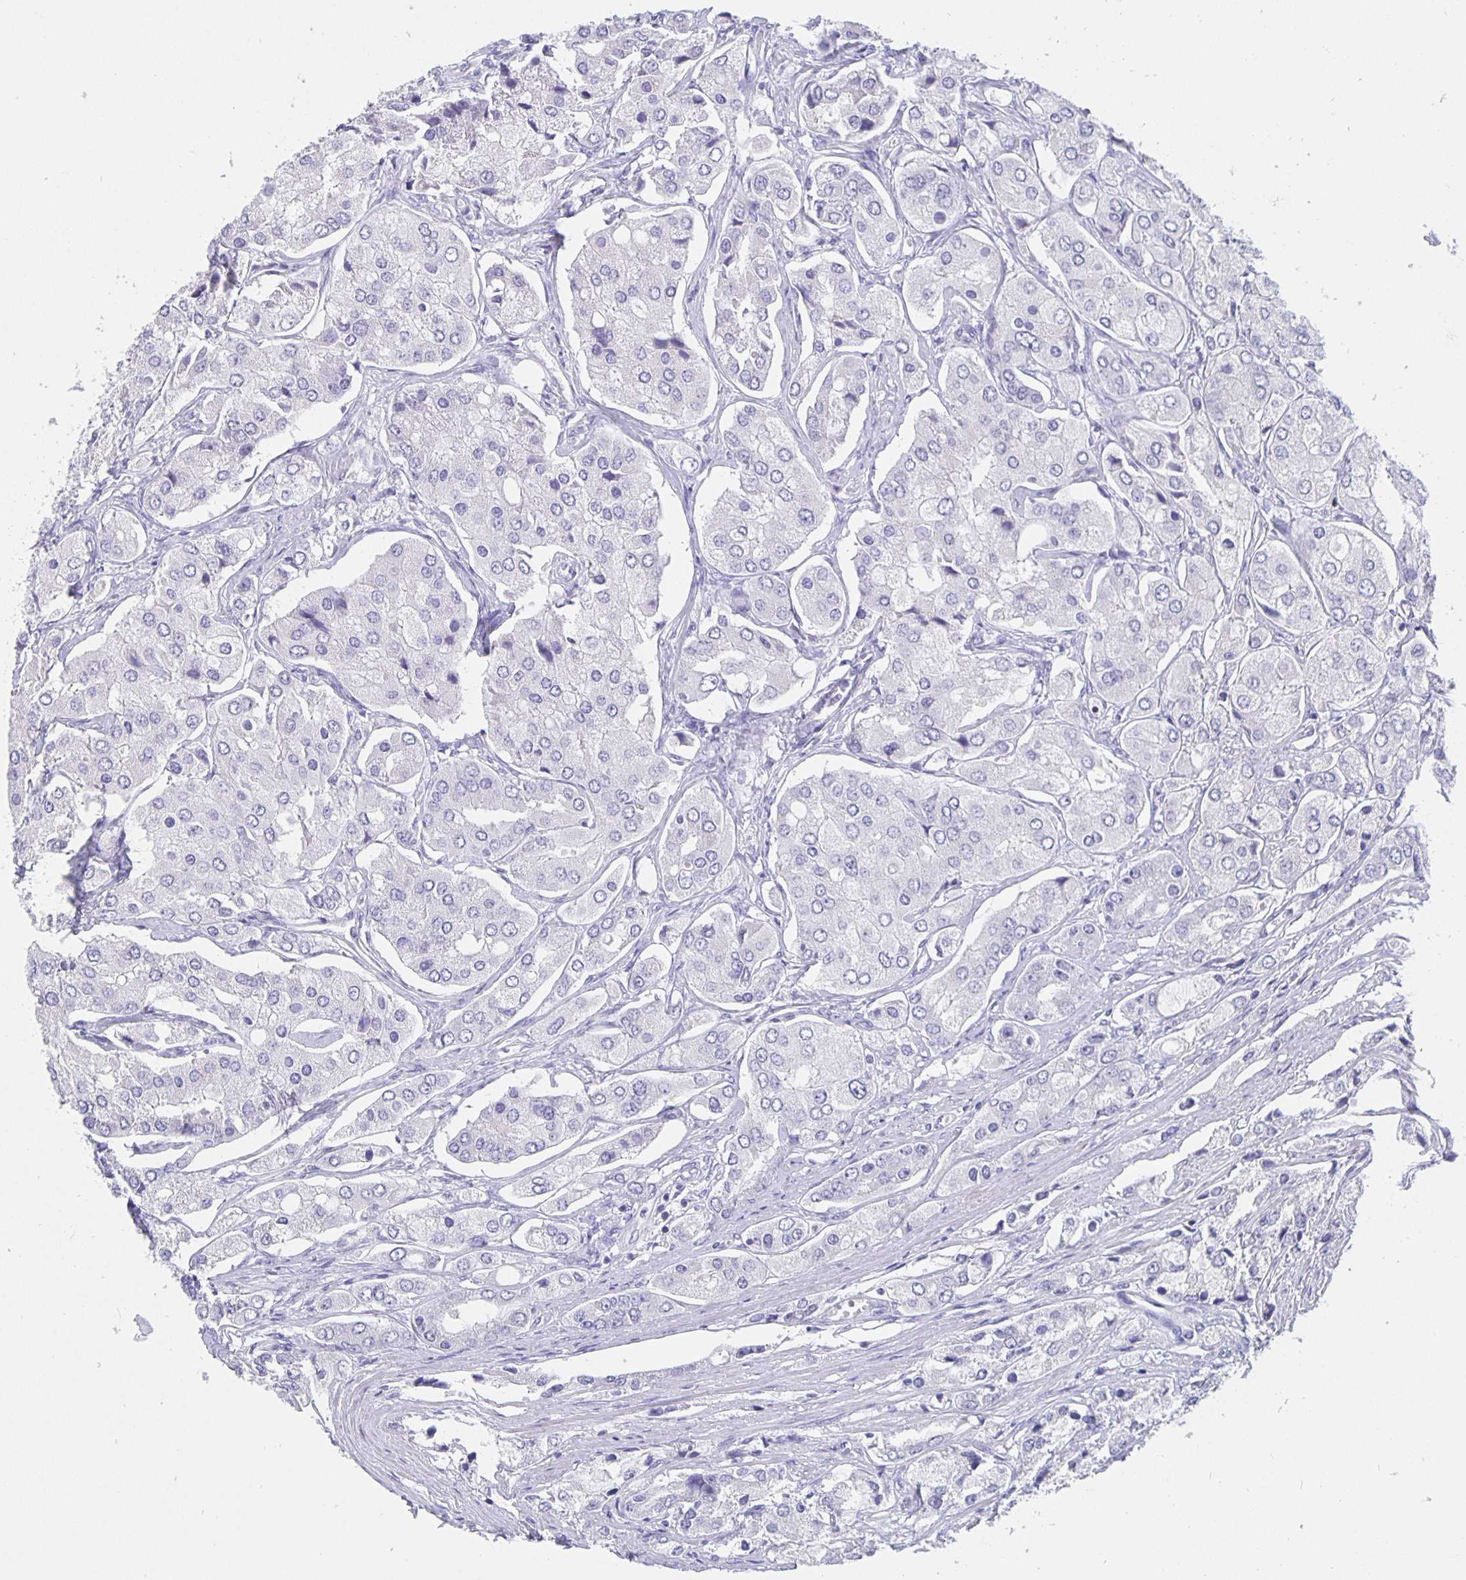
{"staining": {"intensity": "negative", "quantity": "none", "location": "none"}, "tissue": "prostate cancer", "cell_type": "Tumor cells", "image_type": "cancer", "snomed": [{"axis": "morphology", "description": "Adenocarcinoma, Low grade"}, {"axis": "topography", "description": "Prostate"}], "caption": "High power microscopy photomicrograph of an IHC histopathology image of prostate cancer, revealing no significant positivity in tumor cells. Nuclei are stained in blue.", "gene": "SATB2", "patient": {"sex": "male", "age": 69}}